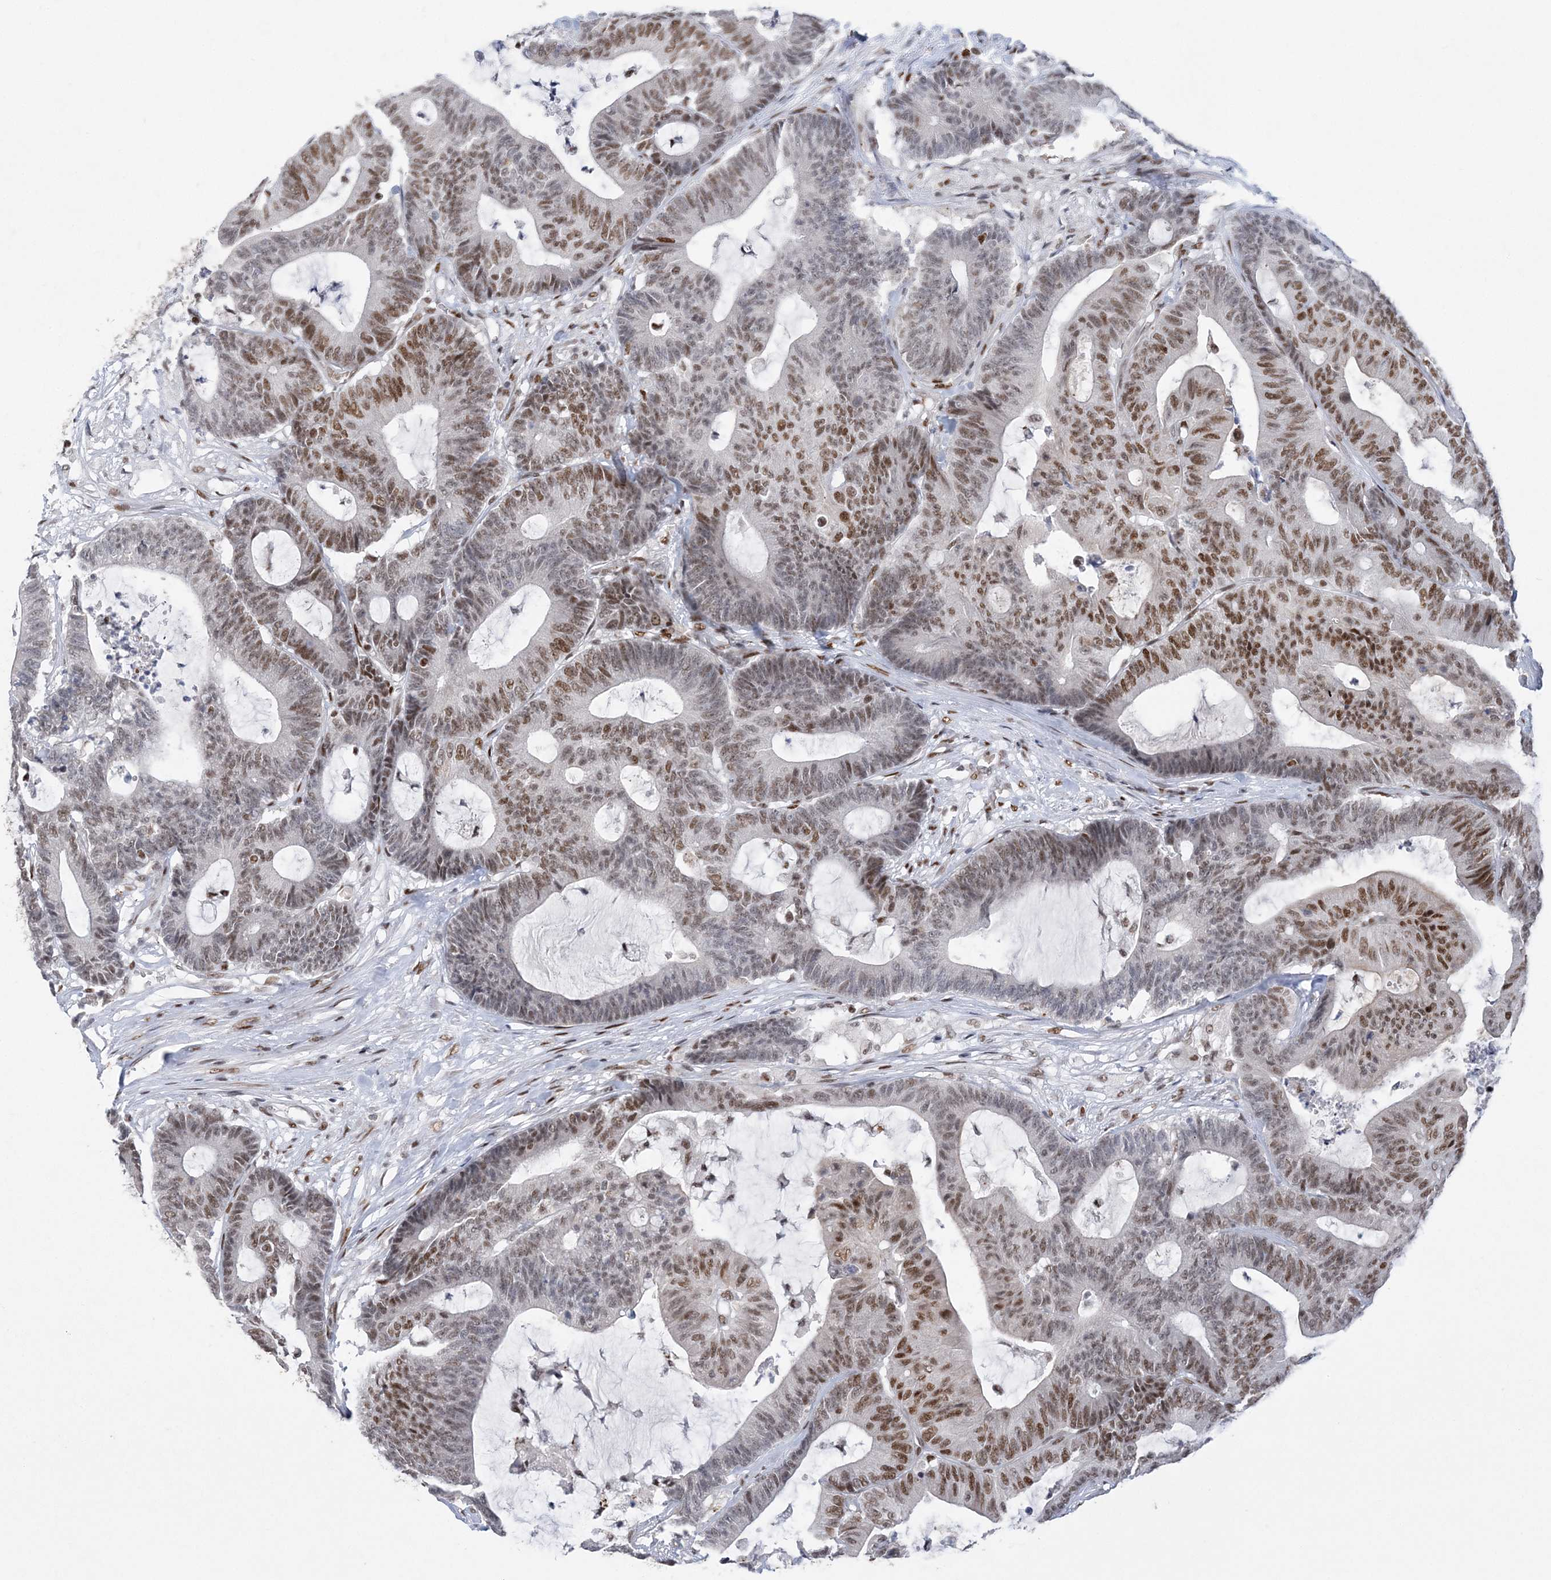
{"staining": {"intensity": "moderate", "quantity": ">75%", "location": "nuclear"}, "tissue": "colorectal cancer", "cell_type": "Tumor cells", "image_type": "cancer", "snomed": [{"axis": "morphology", "description": "Adenocarcinoma, NOS"}, {"axis": "topography", "description": "Colon"}], "caption": "Protein staining shows moderate nuclear staining in approximately >75% of tumor cells in colorectal adenocarcinoma.", "gene": "ZBTB7A", "patient": {"sex": "female", "age": 84}}